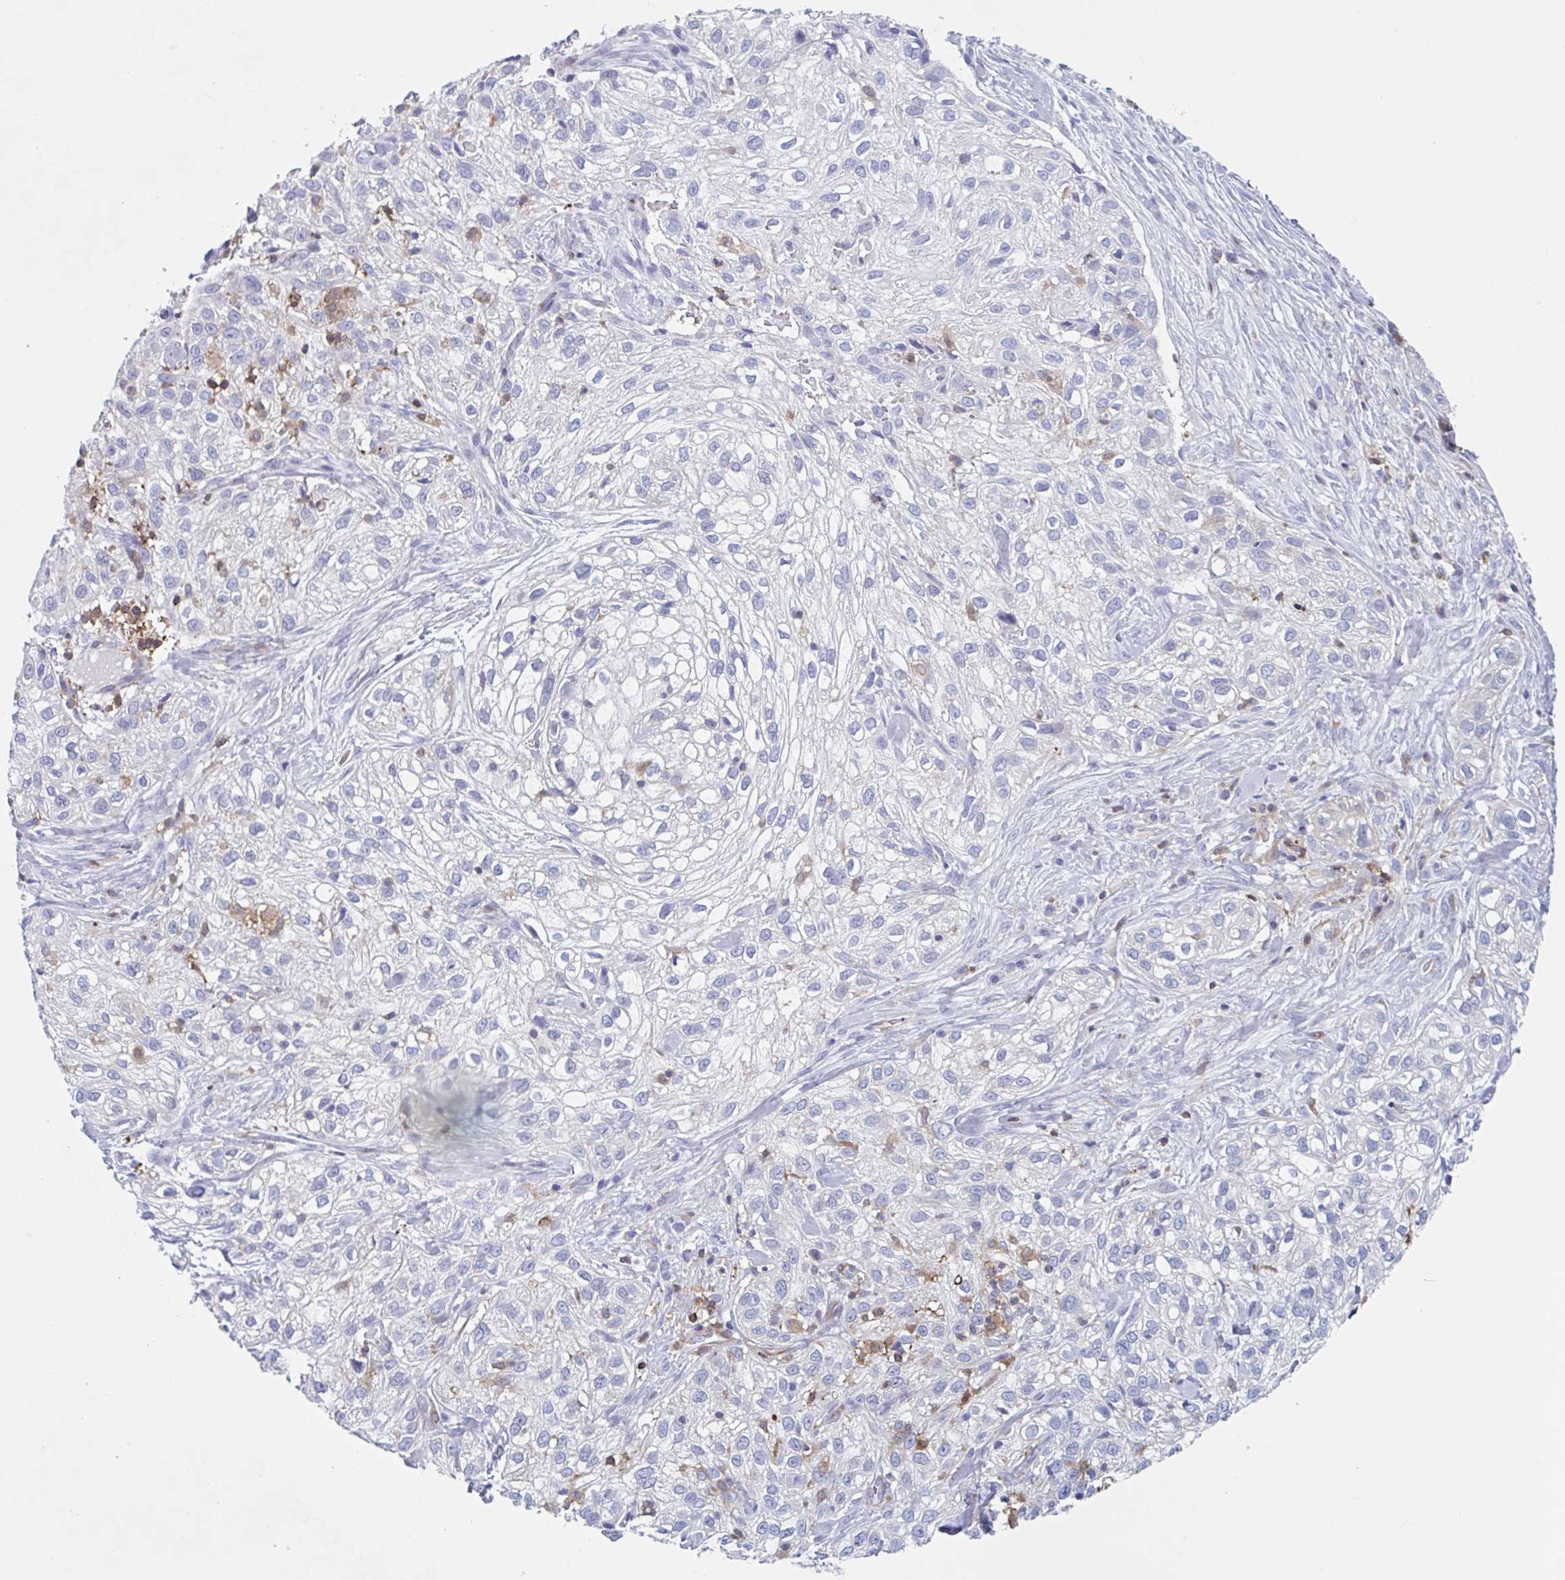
{"staining": {"intensity": "negative", "quantity": "none", "location": "none"}, "tissue": "skin cancer", "cell_type": "Tumor cells", "image_type": "cancer", "snomed": [{"axis": "morphology", "description": "Squamous cell carcinoma, NOS"}, {"axis": "topography", "description": "Skin"}], "caption": "Skin cancer (squamous cell carcinoma) was stained to show a protein in brown. There is no significant positivity in tumor cells.", "gene": "EFHD1", "patient": {"sex": "male", "age": 82}}